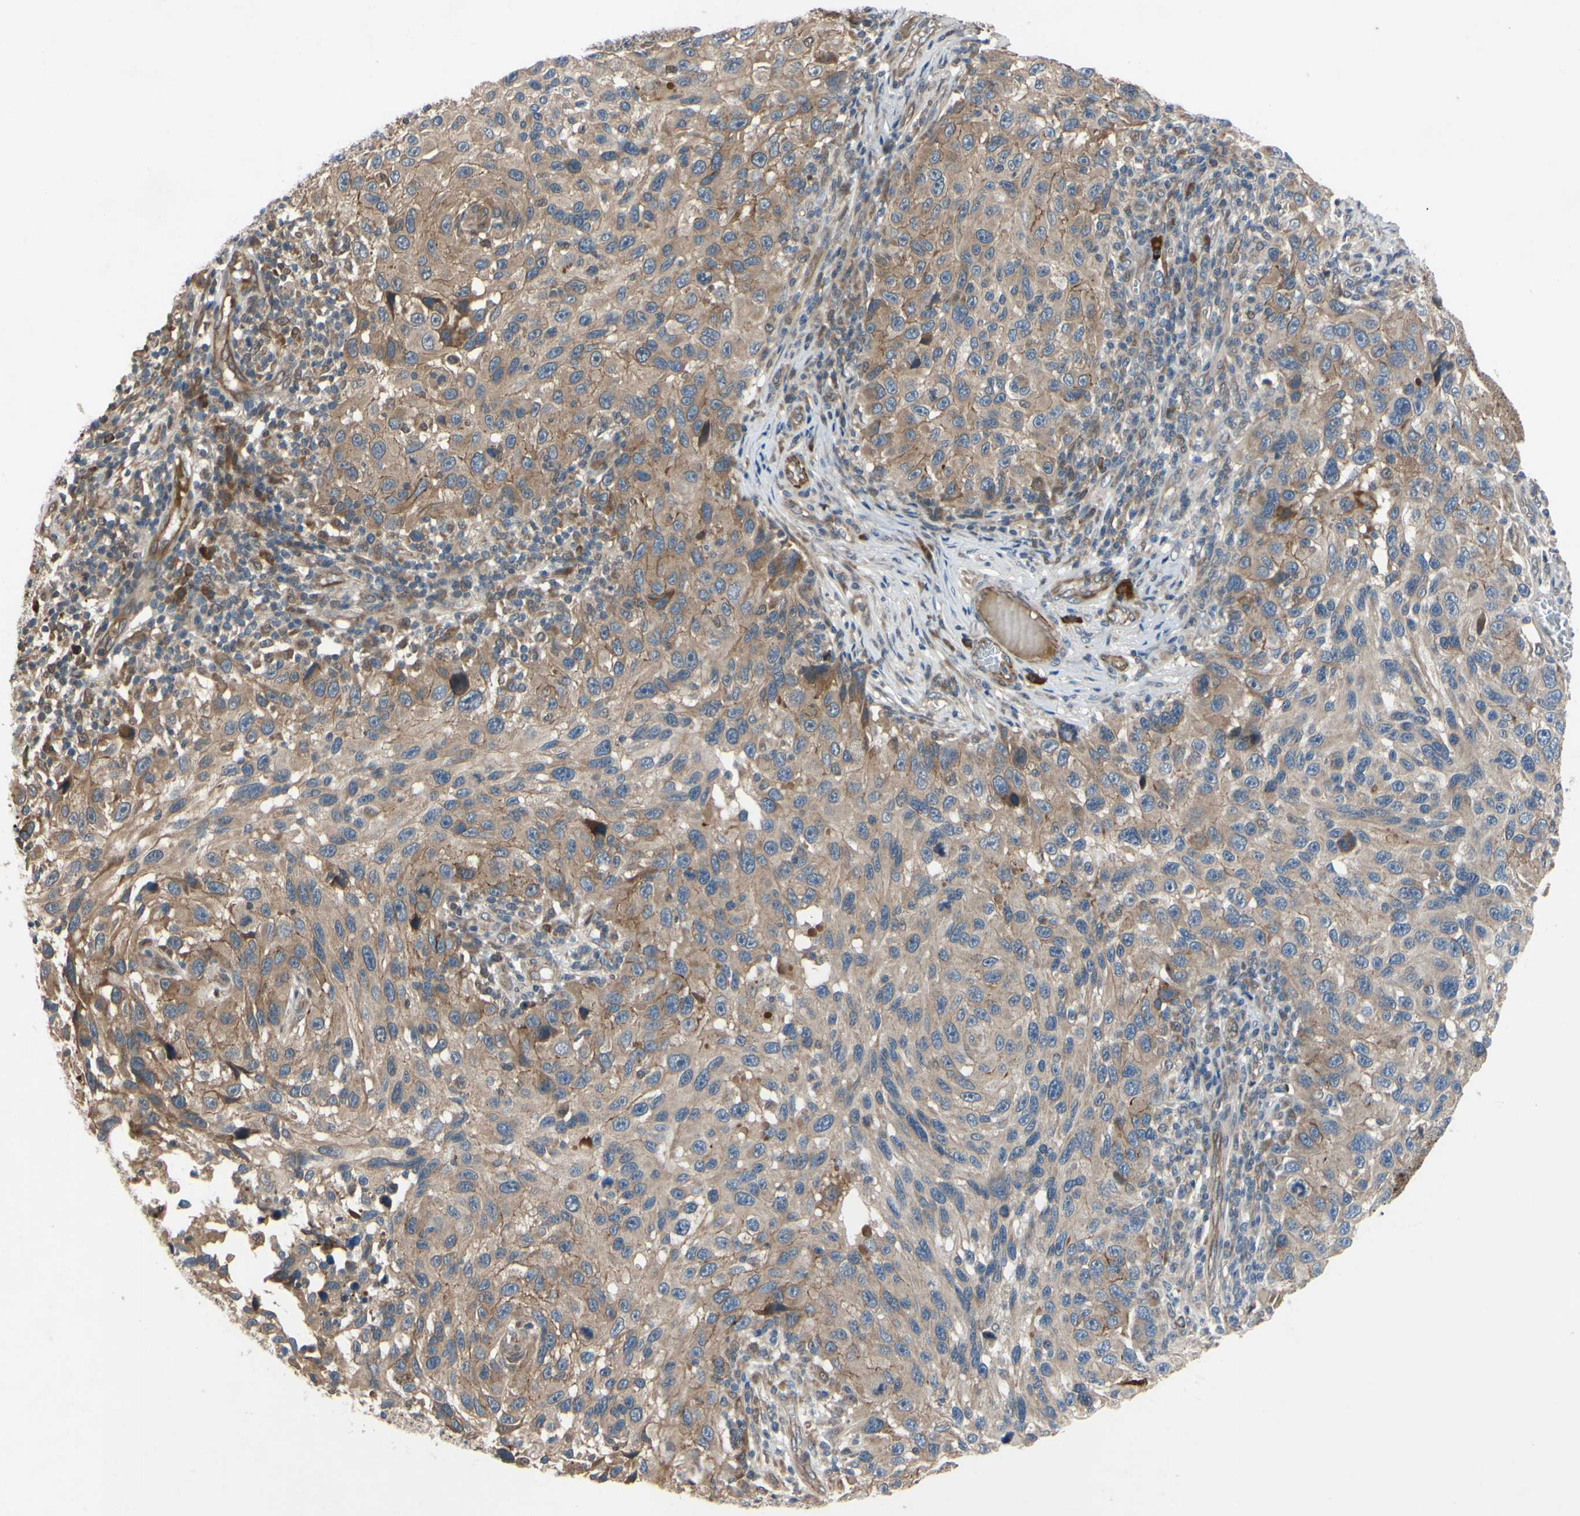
{"staining": {"intensity": "moderate", "quantity": ">75%", "location": "cytoplasmic/membranous"}, "tissue": "melanoma", "cell_type": "Tumor cells", "image_type": "cancer", "snomed": [{"axis": "morphology", "description": "Malignant melanoma, NOS"}, {"axis": "topography", "description": "Skin"}], "caption": "Protein staining shows moderate cytoplasmic/membranous staining in approximately >75% of tumor cells in melanoma.", "gene": "XIAP", "patient": {"sex": "male", "age": 53}}